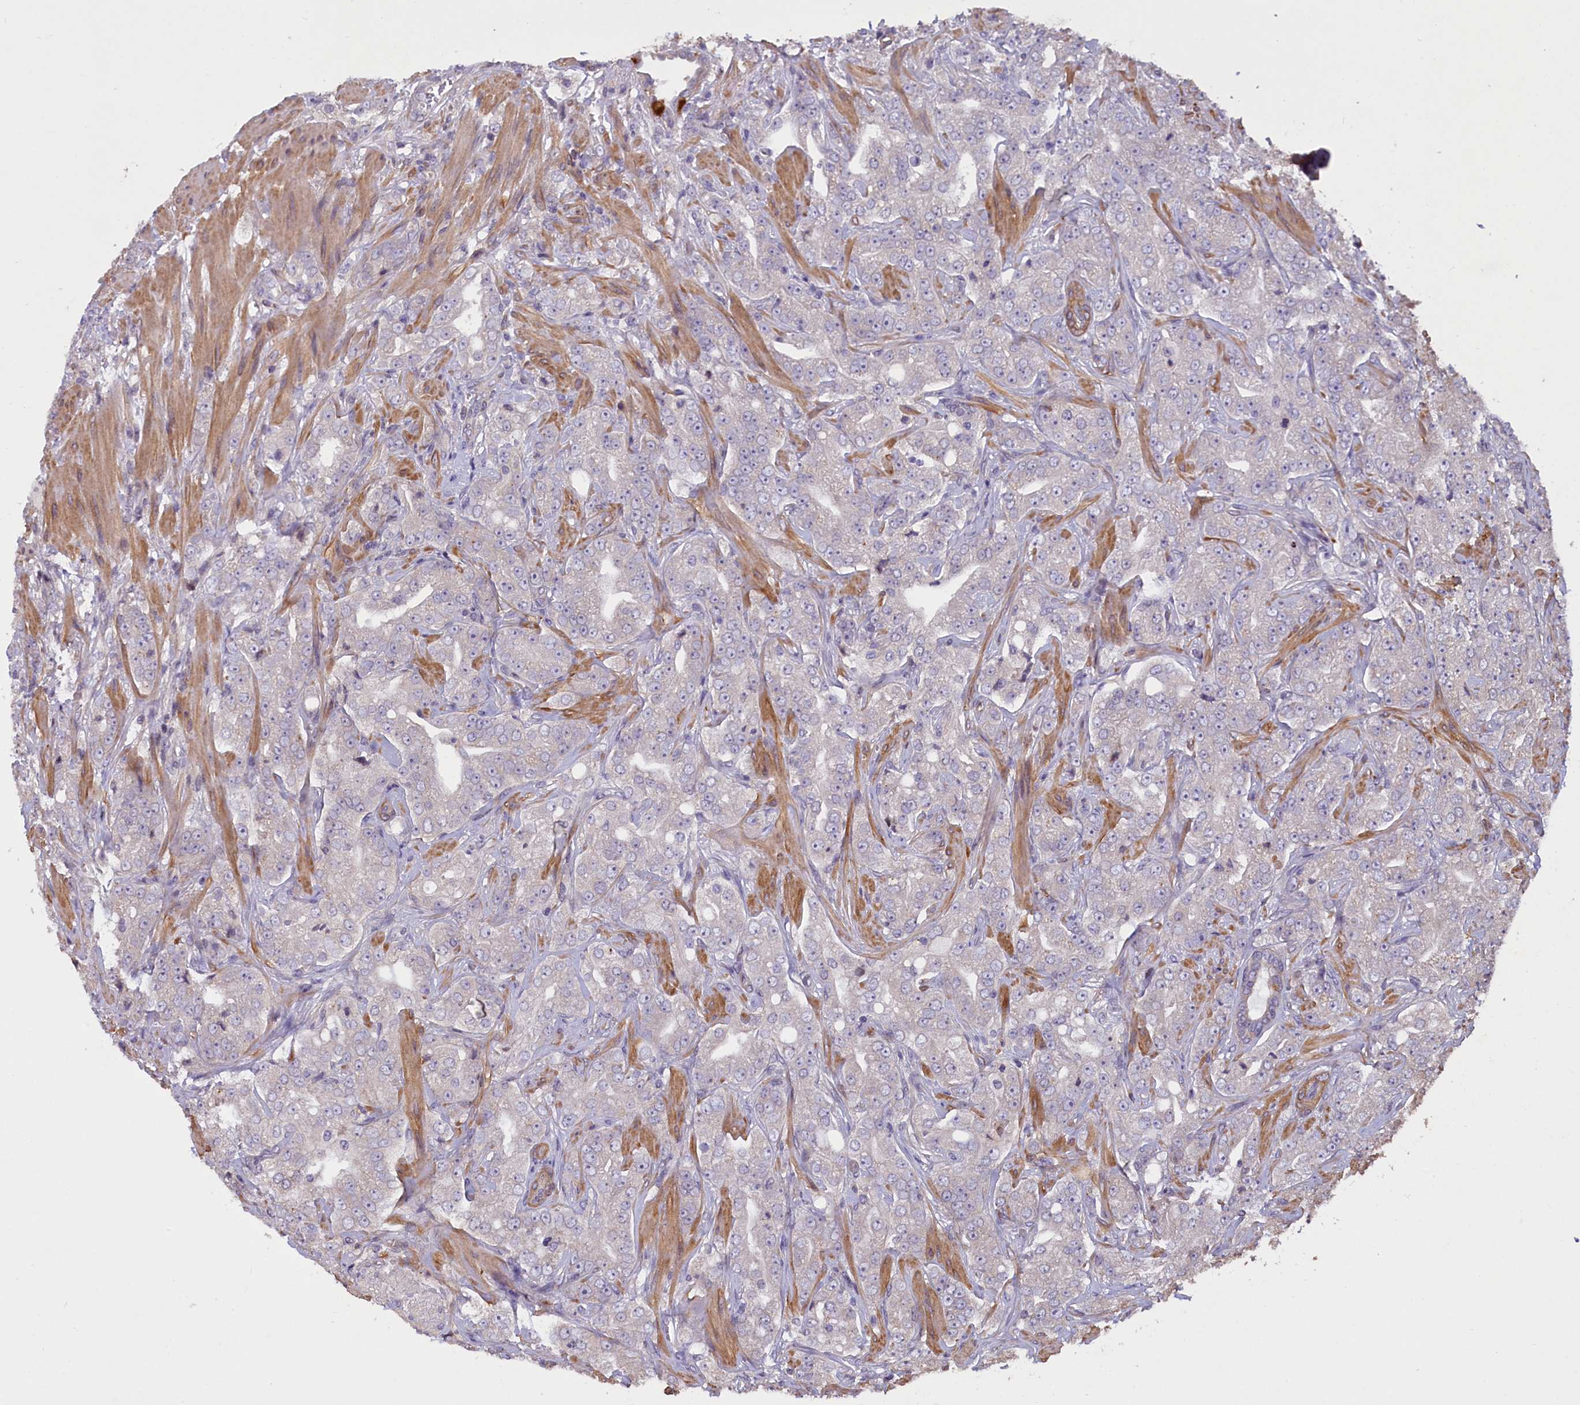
{"staining": {"intensity": "negative", "quantity": "none", "location": "none"}, "tissue": "prostate cancer", "cell_type": "Tumor cells", "image_type": "cancer", "snomed": [{"axis": "morphology", "description": "Adenocarcinoma, Low grade"}, {"axis": "topography", "description": "Prostate"}], "caption": "Histopathology image shows no significant protein expression in tumor cells of low-grade adenocarcinoma (prostate). (Stains: DAB (3,3'-diaminobenzidine) immunohistochemistry with hematoxylin counter stain, Microscopy: brightfield microscopy at high magnification).", "gene": "MAN2C1", "patient": {"sex": "male", "age": 67}}